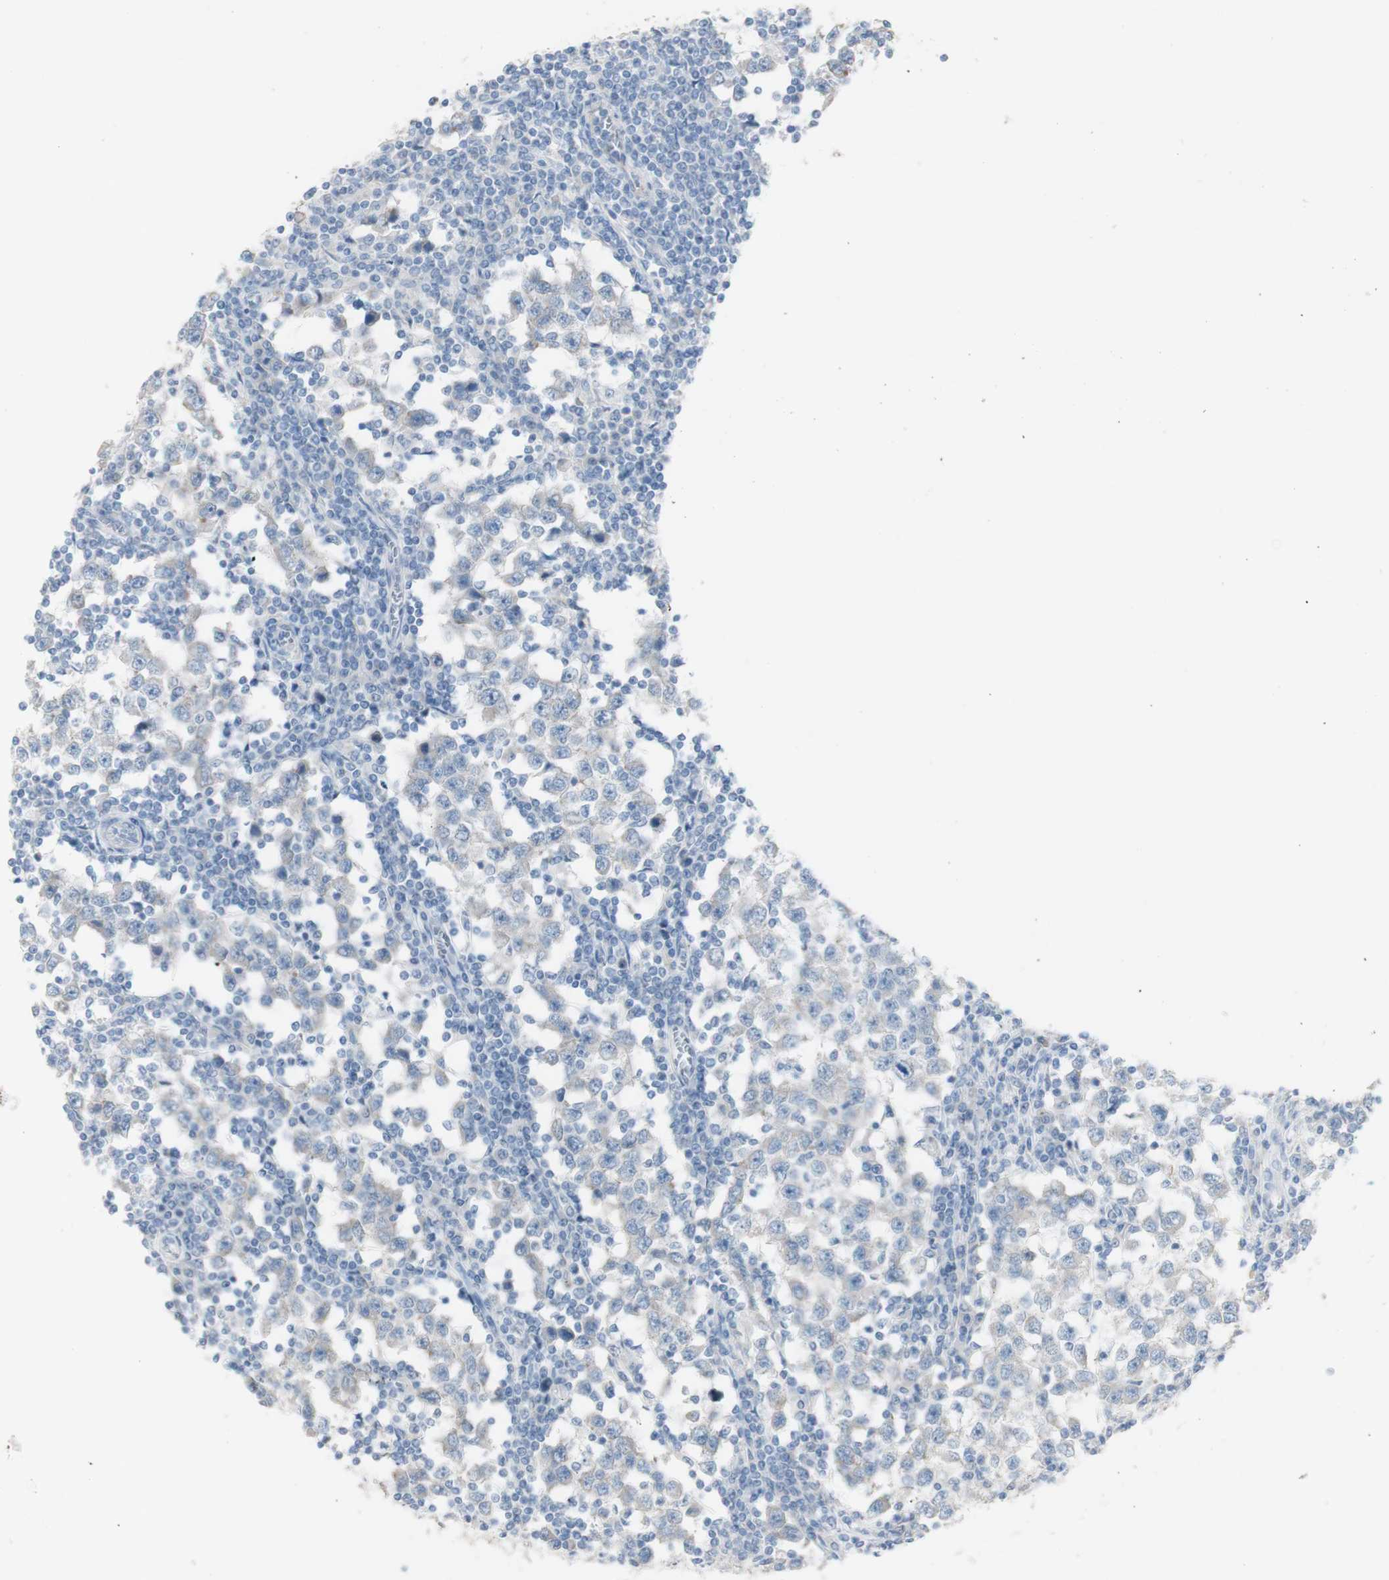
{"staining": {"intensity": "negative", "quantity": "none", "location": "none"}, "tissue": "testis cancer", "cell_type": "Tumor cells", "image_type": "cancer", "snomed": [{"axis": "morphology", "description": "Seminoma, NOS"}, {"axis": "topography", "description": "Testis"}], "caption": "Micrograph shows no protein staining in tumor cells of seminoma (testis) tissue.", "gene": "ART3", "patient": {"sex": "male", "age": 65}}